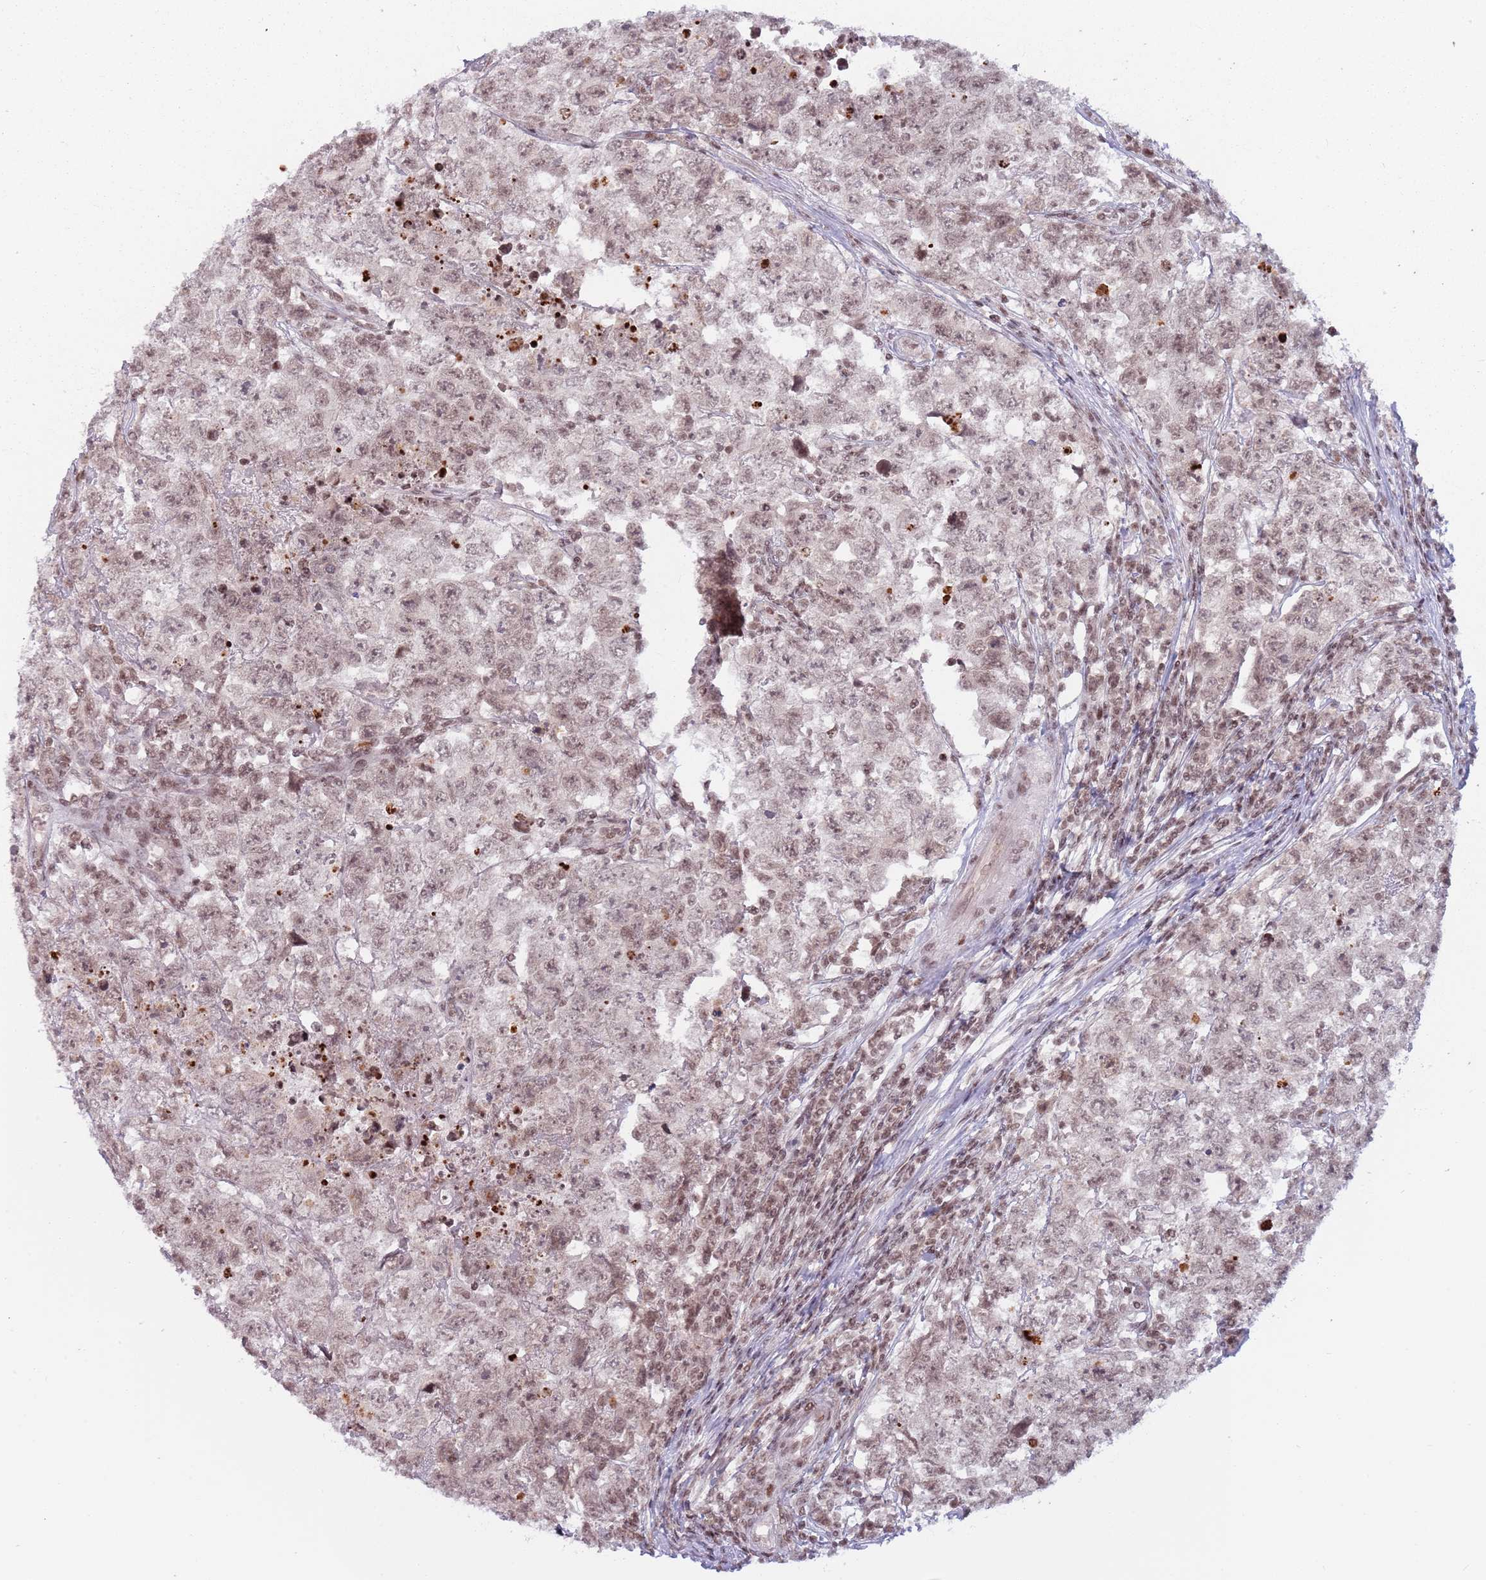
{"staining": {"intensity": "weak", "quantity": ">75%", "location": "nuclear"}, "tissue": "testis cancer", "cell_type": "Tumor cells", "image_type": "cancer", "snomed": [{"axis": "morphology", "description": "Carcinoma, Embryonal, NOS"}, {"axis": "topography", "description": "Testis"}], "caption": "Weak nuclear staining is identified in about >75% of tumor cells in testis embryonal carcinoma.", "gene": "SH3RF3", "patient": {"sex": "male", "age": 22}}